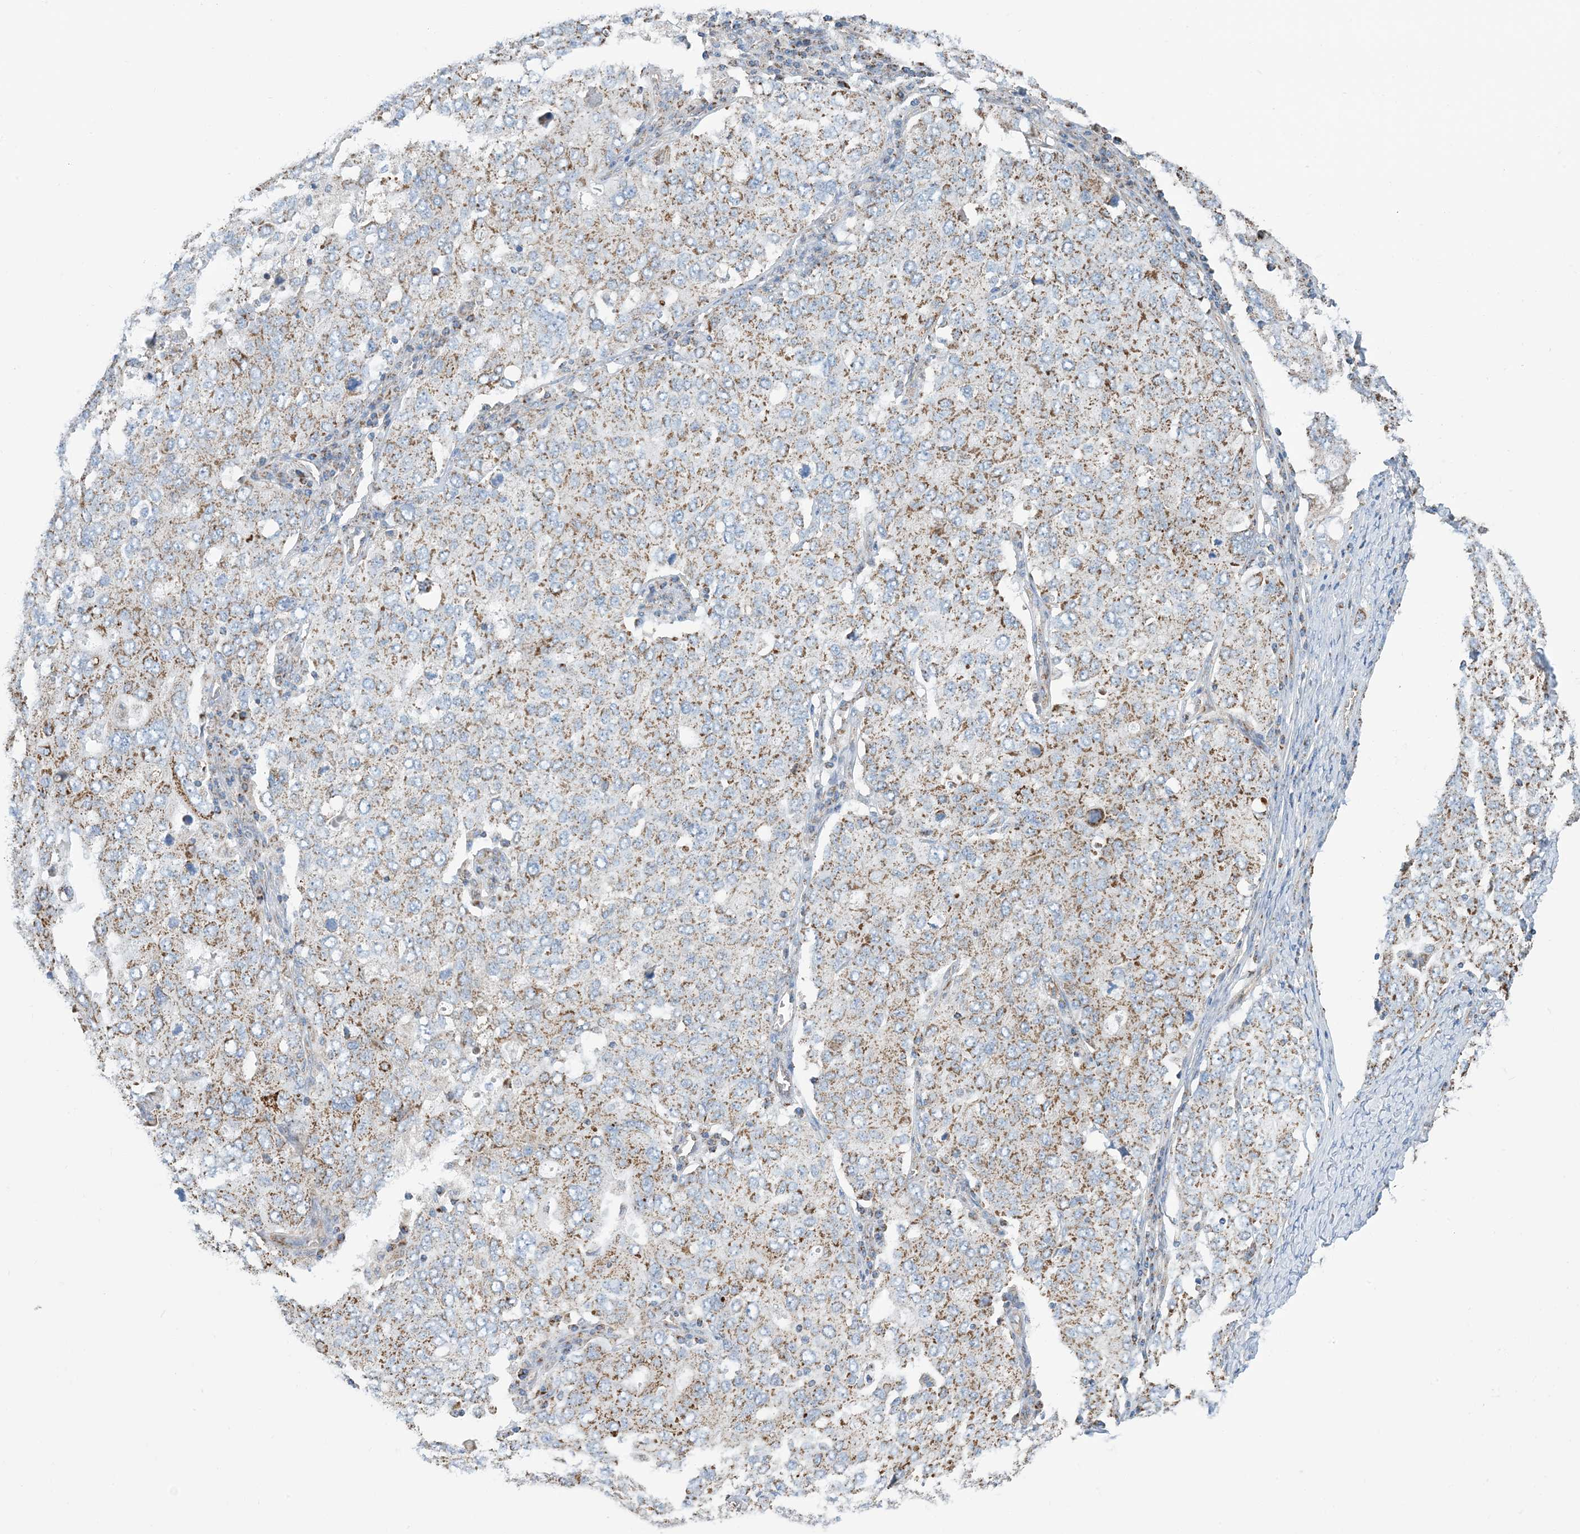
{"staining": {"intensity": "moderate", "quantity": ">75%", "location": "cytoplasmic/membranous"}, "tissue": "ovarian cancer", "cell_type": "Tumor cells", "image_type": "cancer", "snomed": [{"axis": "morphology", "description": "Carcinoma, endometroid"}, {"axis": "topography", "description": "Ovary"}], "caption": "The histopathology image reveals immunohistochemical staining of ovarian cancer (endometroid carcinoma). There is moderate cytoplasmic/membranous positivity is seen in about >75% of tumor cells.", "gene": "PHOSPHO2", "patient": {"sex": "female", "age": 62}}